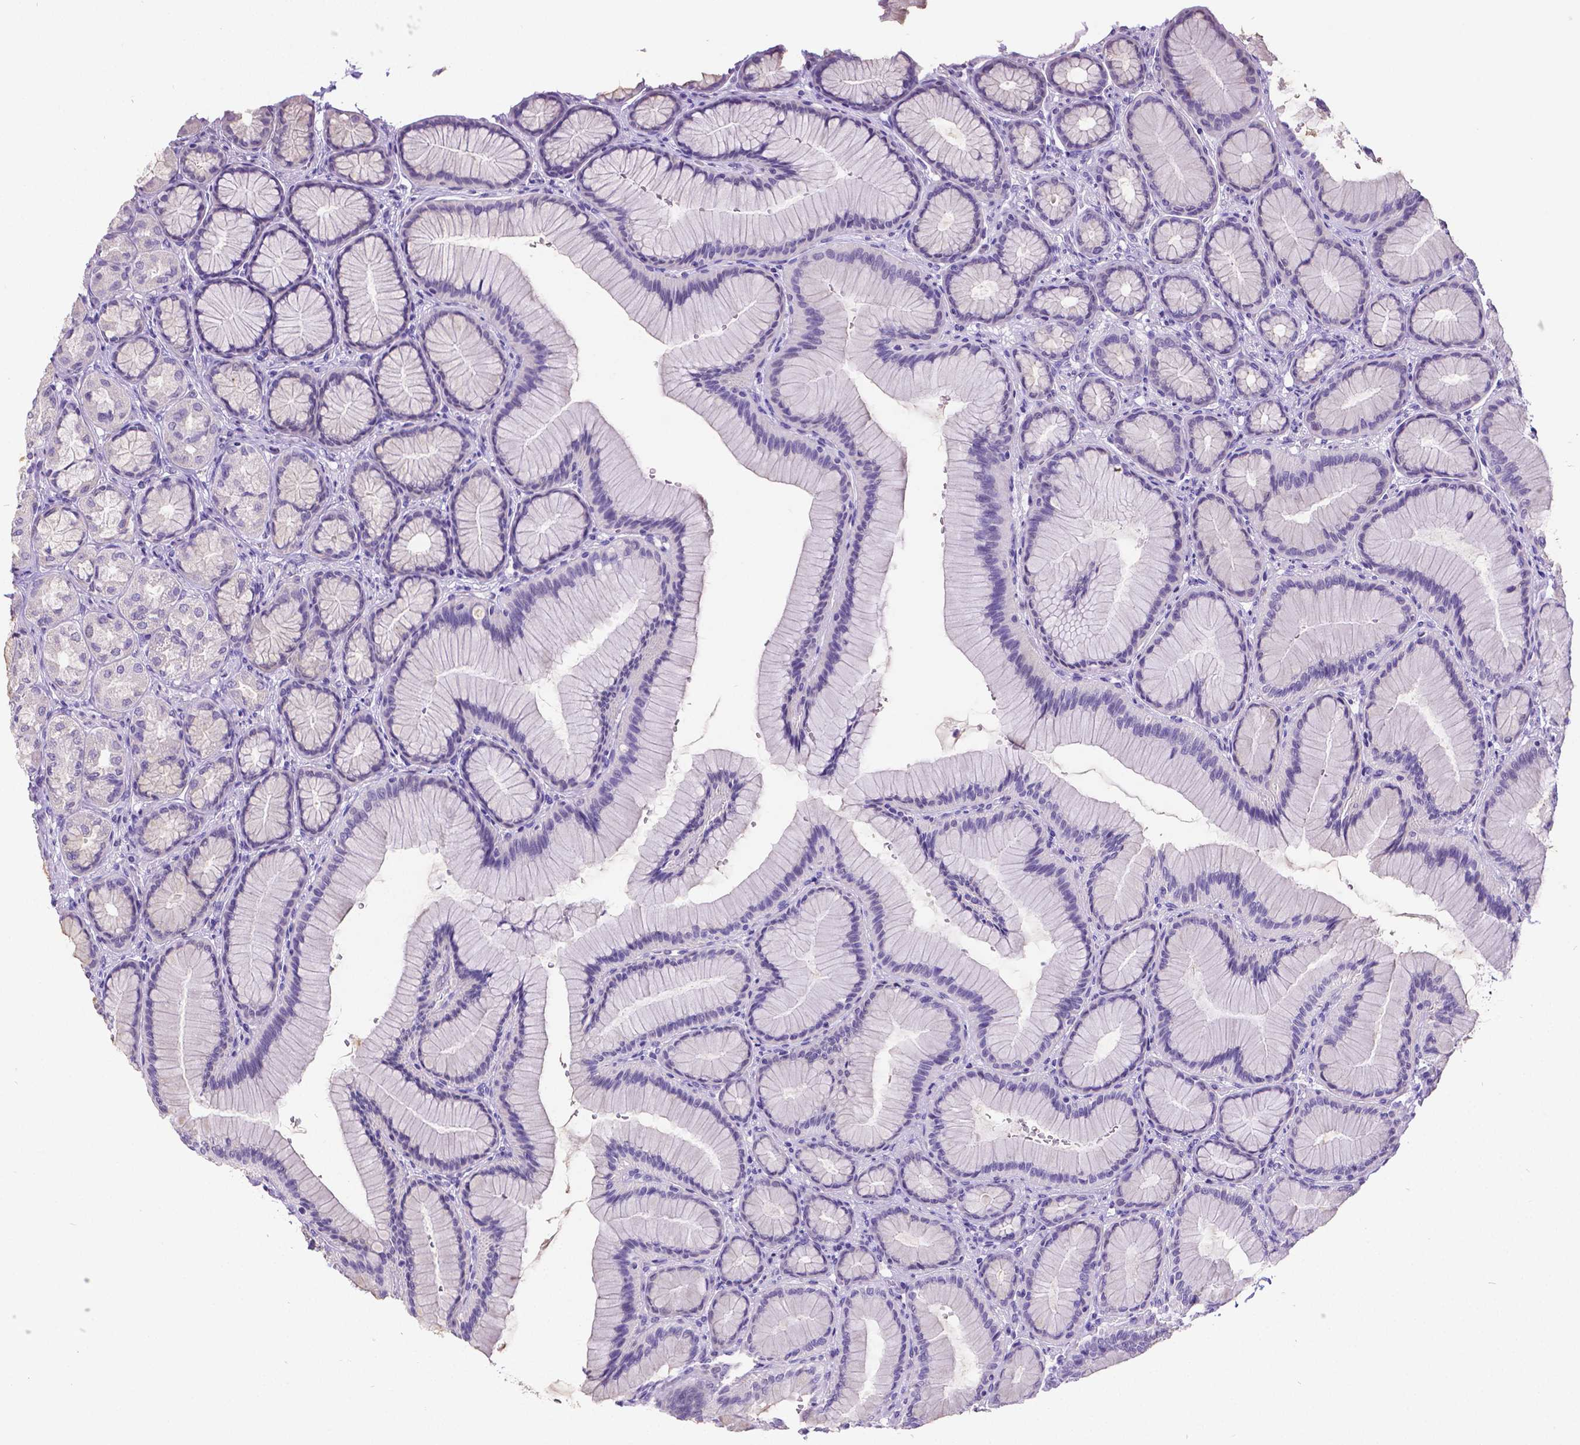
{"staining": {"intensity": "negative", "quantity": "none", "location": "none"}, "tissue": "stomach", "cell_type": "Glandular cells", "image_type": "normal", "snomed": [{"axis": "morphology", "description": "Normal tissue, NOS"}, {"axis": "morphology", "description": "Adenocarcinoma, NOS"}, {"axis": "morphology", "description": "Adenocarcinoma, High grade"}, {"axis": "topography", "description": "Stomach, upper"}, {"axis": "topography", "description": "Stomach"}], "caption": "This is a histopathology image of IHC staining of unremarkable stomach, which shows no staining in glandular cells. (DAB IHC, high magnification).", "gene": "SATB2", "patient": {"sex": "female", "age": 65}}